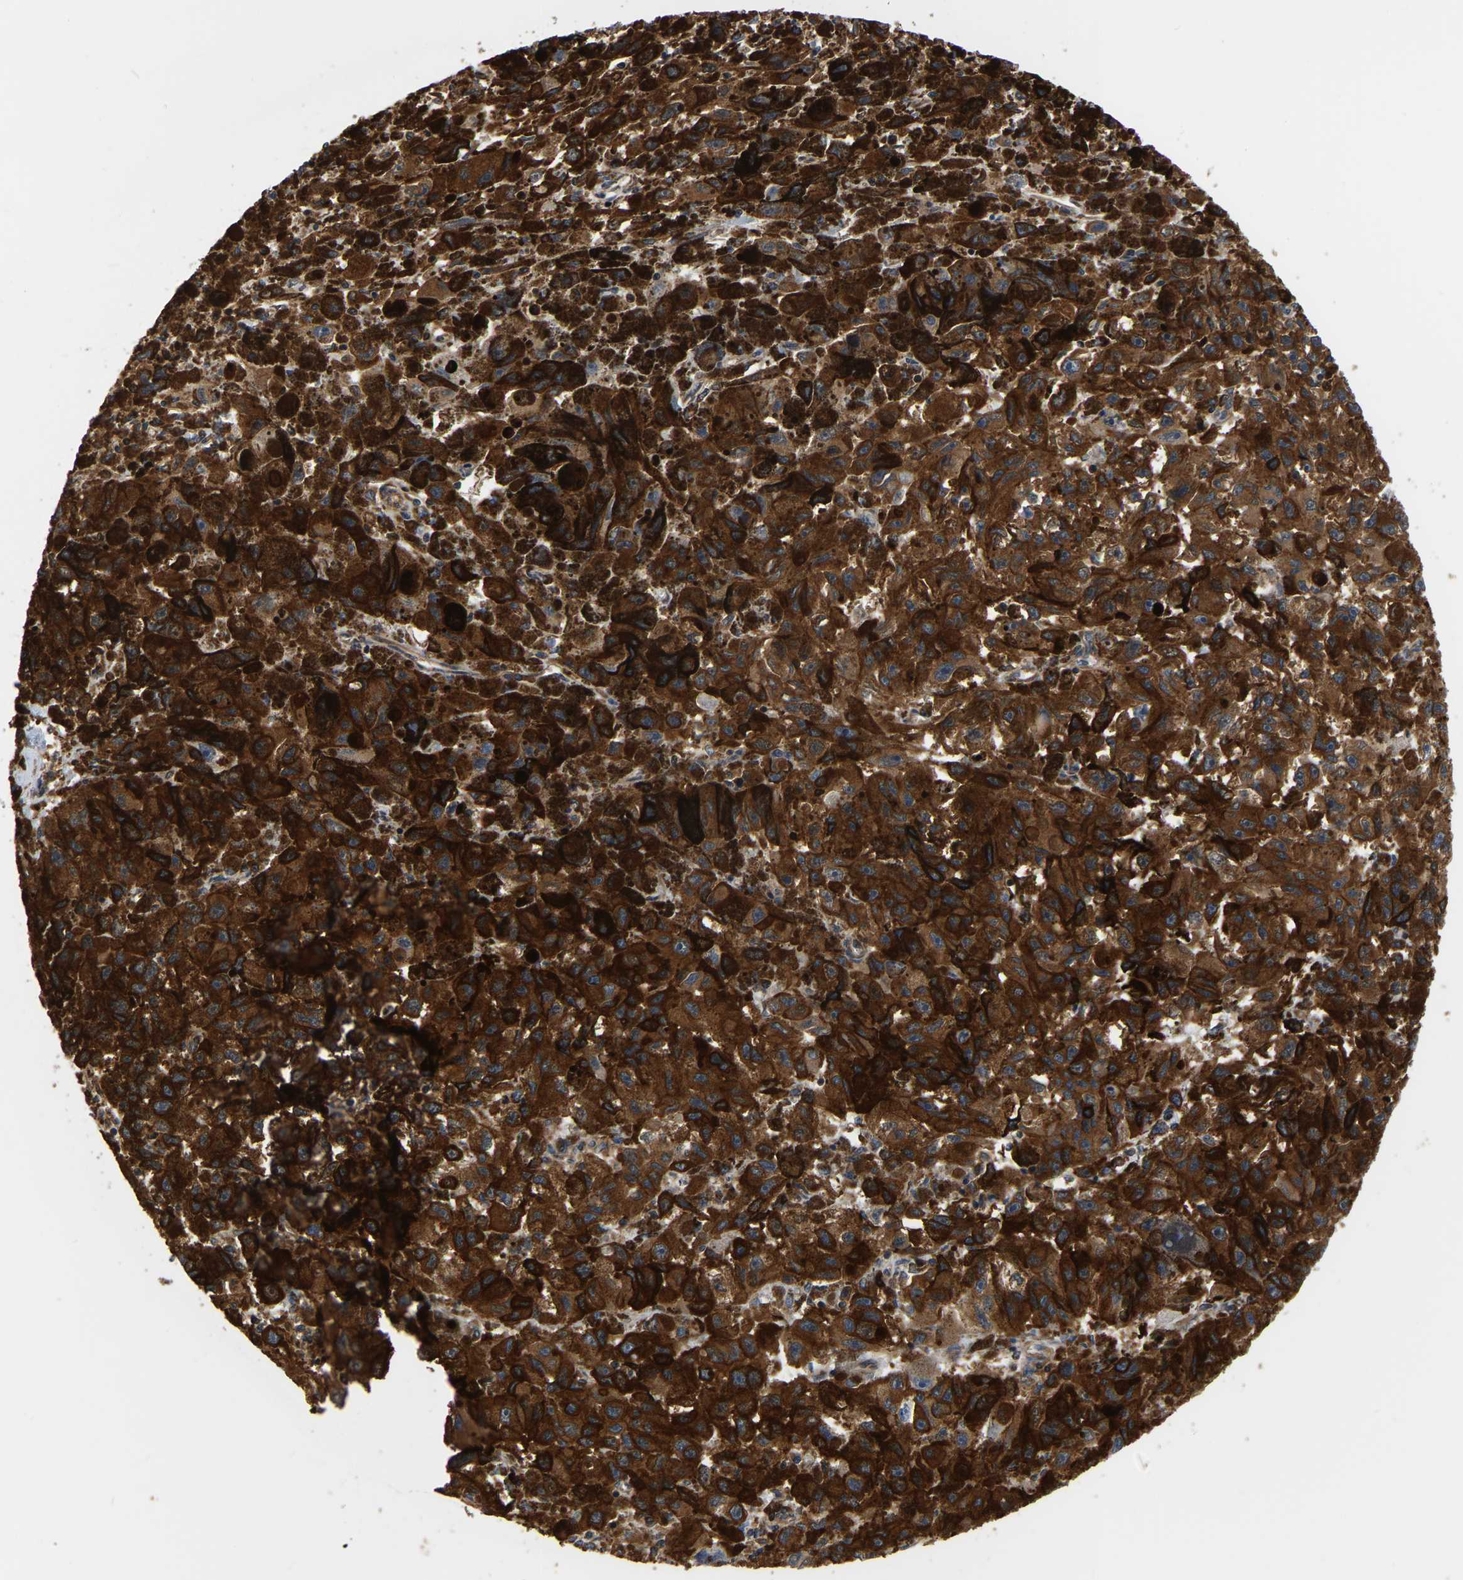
{"staining": {"intensity": "strong", "quantity": ">75%", "location": "cytoplasmic/membranous"}, "tissue": "melanoma", "cell_type": "Tumor cells", "image_type": "cancer", "snomed": [{"axis": "morphology", "description": "Malignant melanoma, NOS"}, {"axis": "topography", "description": "Skin"}], "caption": "A brown stain labels strong cytoplasmic/membranous staining of a protein in melanoma tumor cells. The protein is shown in brown color, while the nuclei are stained blue.", "gene": "GARS1", "patient": {"sex": "female", "age": 104}}